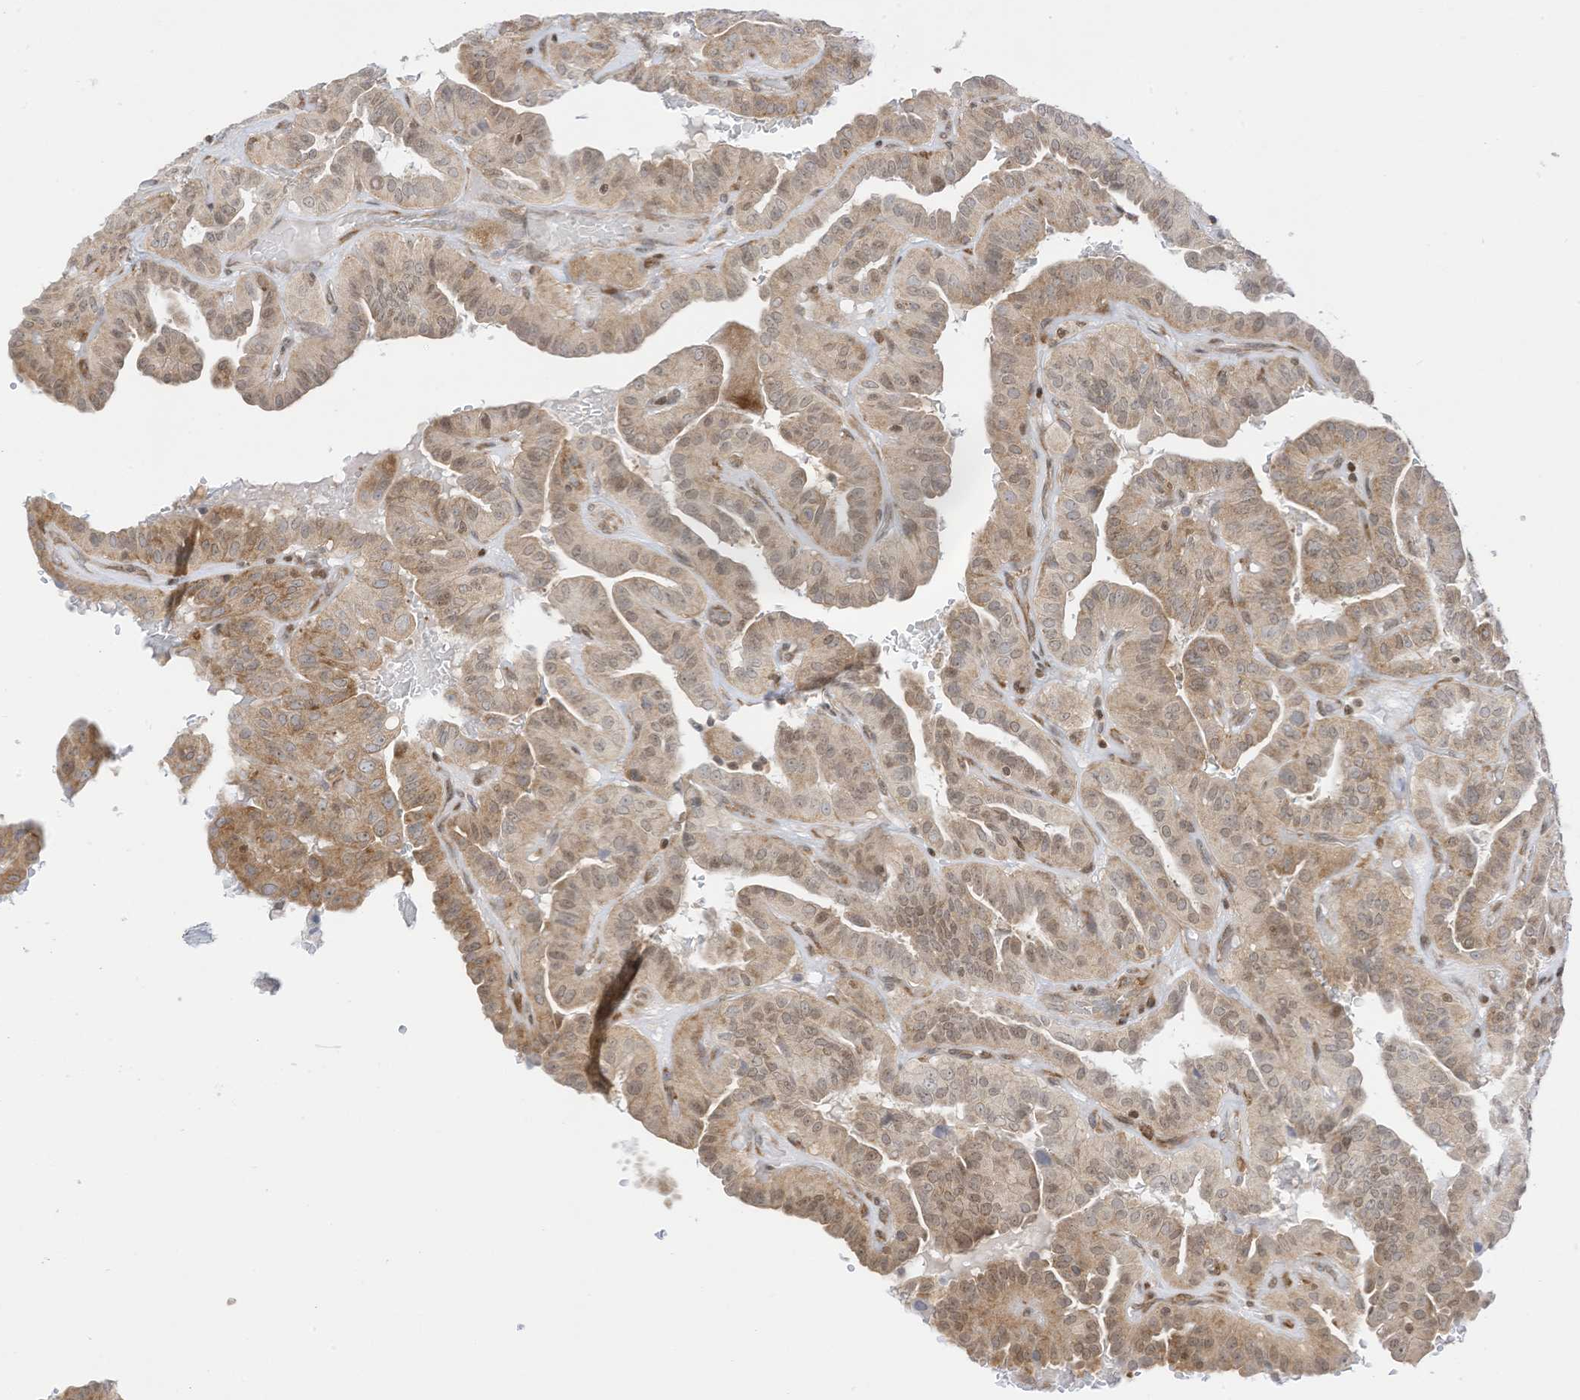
{"staining": {"intensity": "moderate", "quantity": "25%-75%", "location": "cytoplasmic/membranous,nuclear"}, "tissue": "thyroid cancer", "cell_type": "Tumor cells", "image_type": "cancer", "snomed": [{"axis": "morphology", "description": "Papillary adenocarcinoma, NOS"}, {"axis": "topography", "description": "Thyroid gland"}], "caption": "IHC micrograph of human thyroid papillary adenocarcinoma stained for a protein (brown), which demonstrates medium levels of moderate cytoplasmic/membranous and nuclear positivity in about 25%-75% of tumor cells.", "gene": "EDF1", "patient": {"sex": "male", "age": 77}}